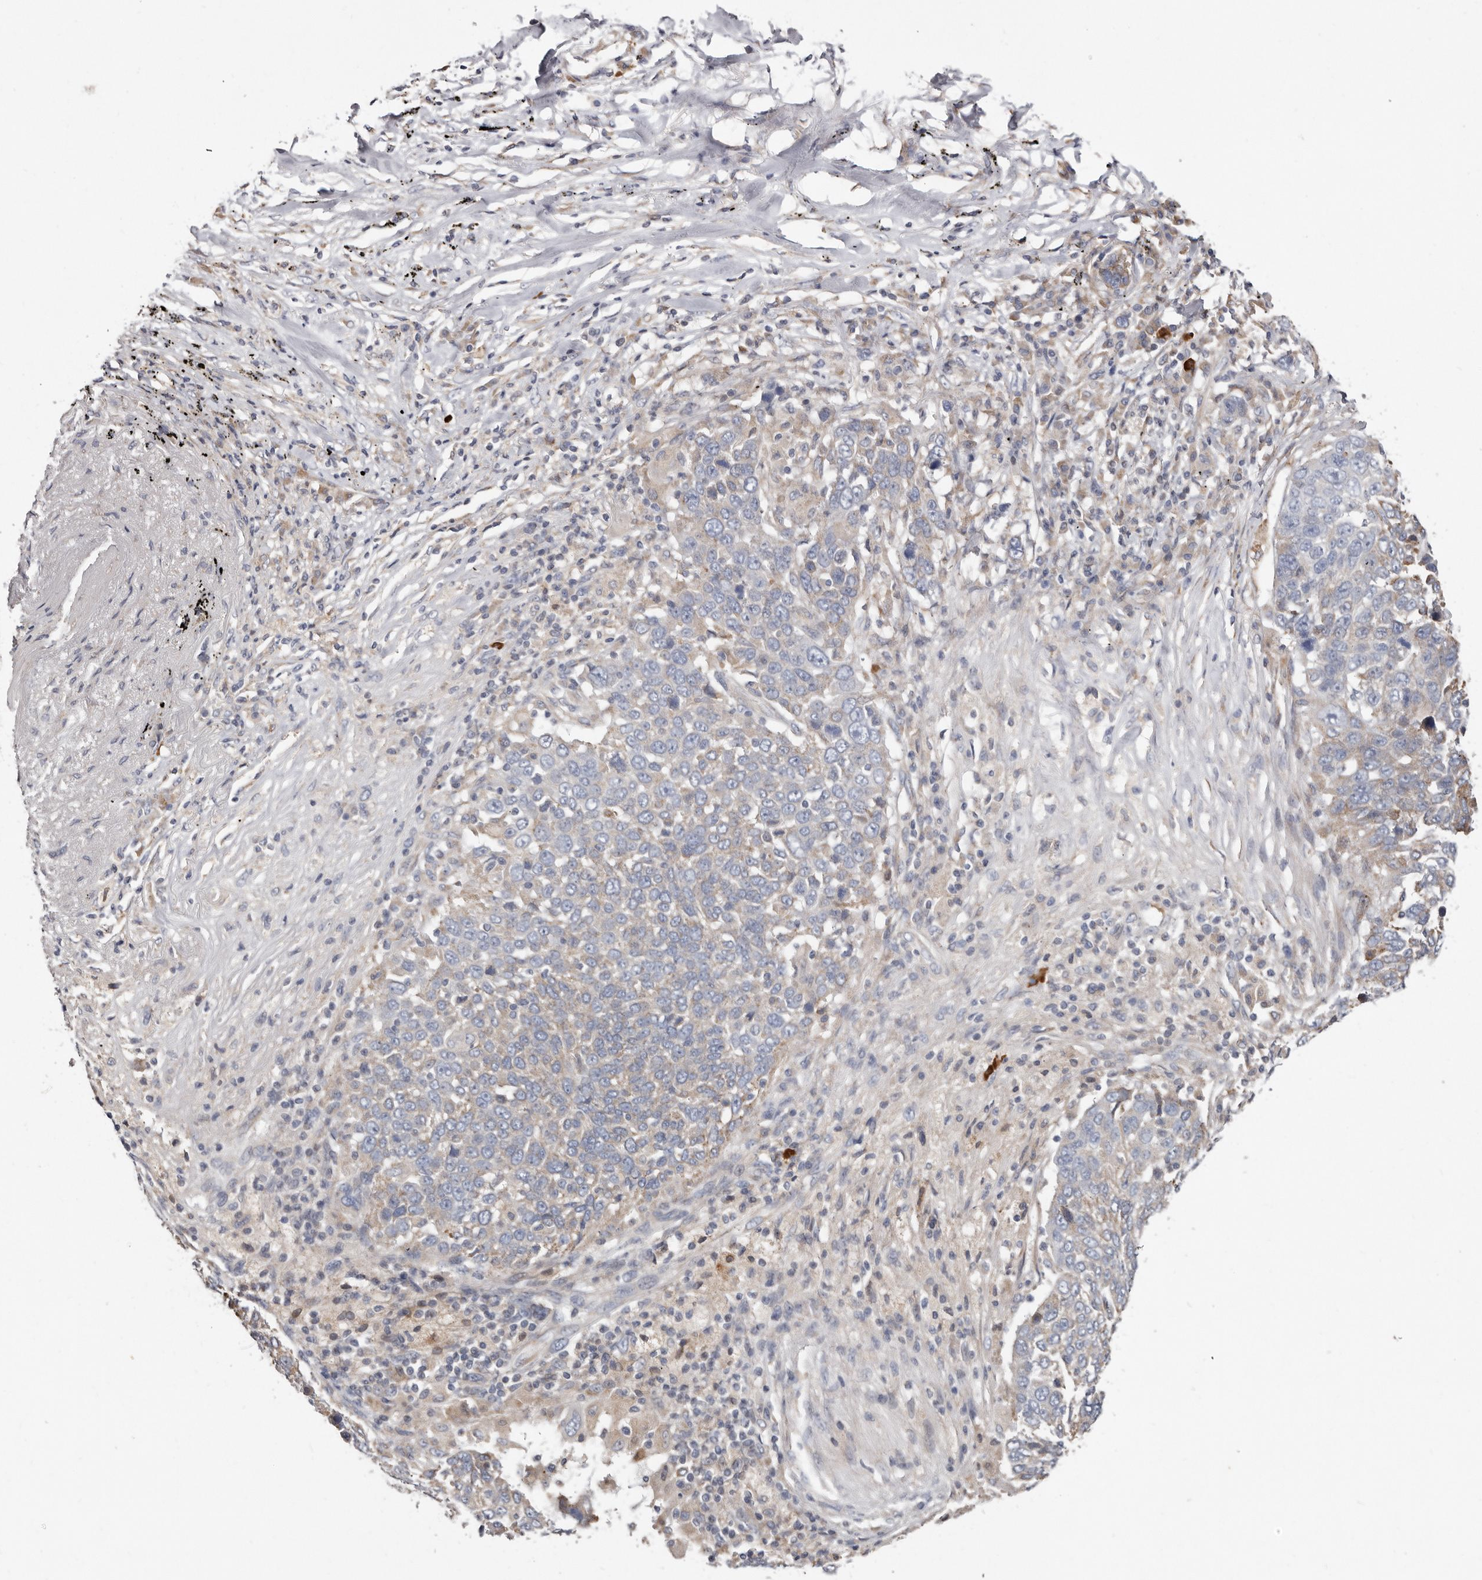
{"staining": {"intensity": "negative", "quantity": "none", "location": "none"}, "tissue": "lung cancer", "cell_type": "Tumor cells", "image_type": "cancer", "snomed": [{"axis": "morphology", "description": "Squamous cell carcinoma, NOS"}, {"axis": "topography", "description": "Lung"}], "caption": "Immunohistochemistry (IHC) of human lung squamous cell carcinoma shows no positivity in tumor cells. Nuclei are stained in blue.", "gene": "ASIC5", "patient": {"sex": "male", "age": 66}}